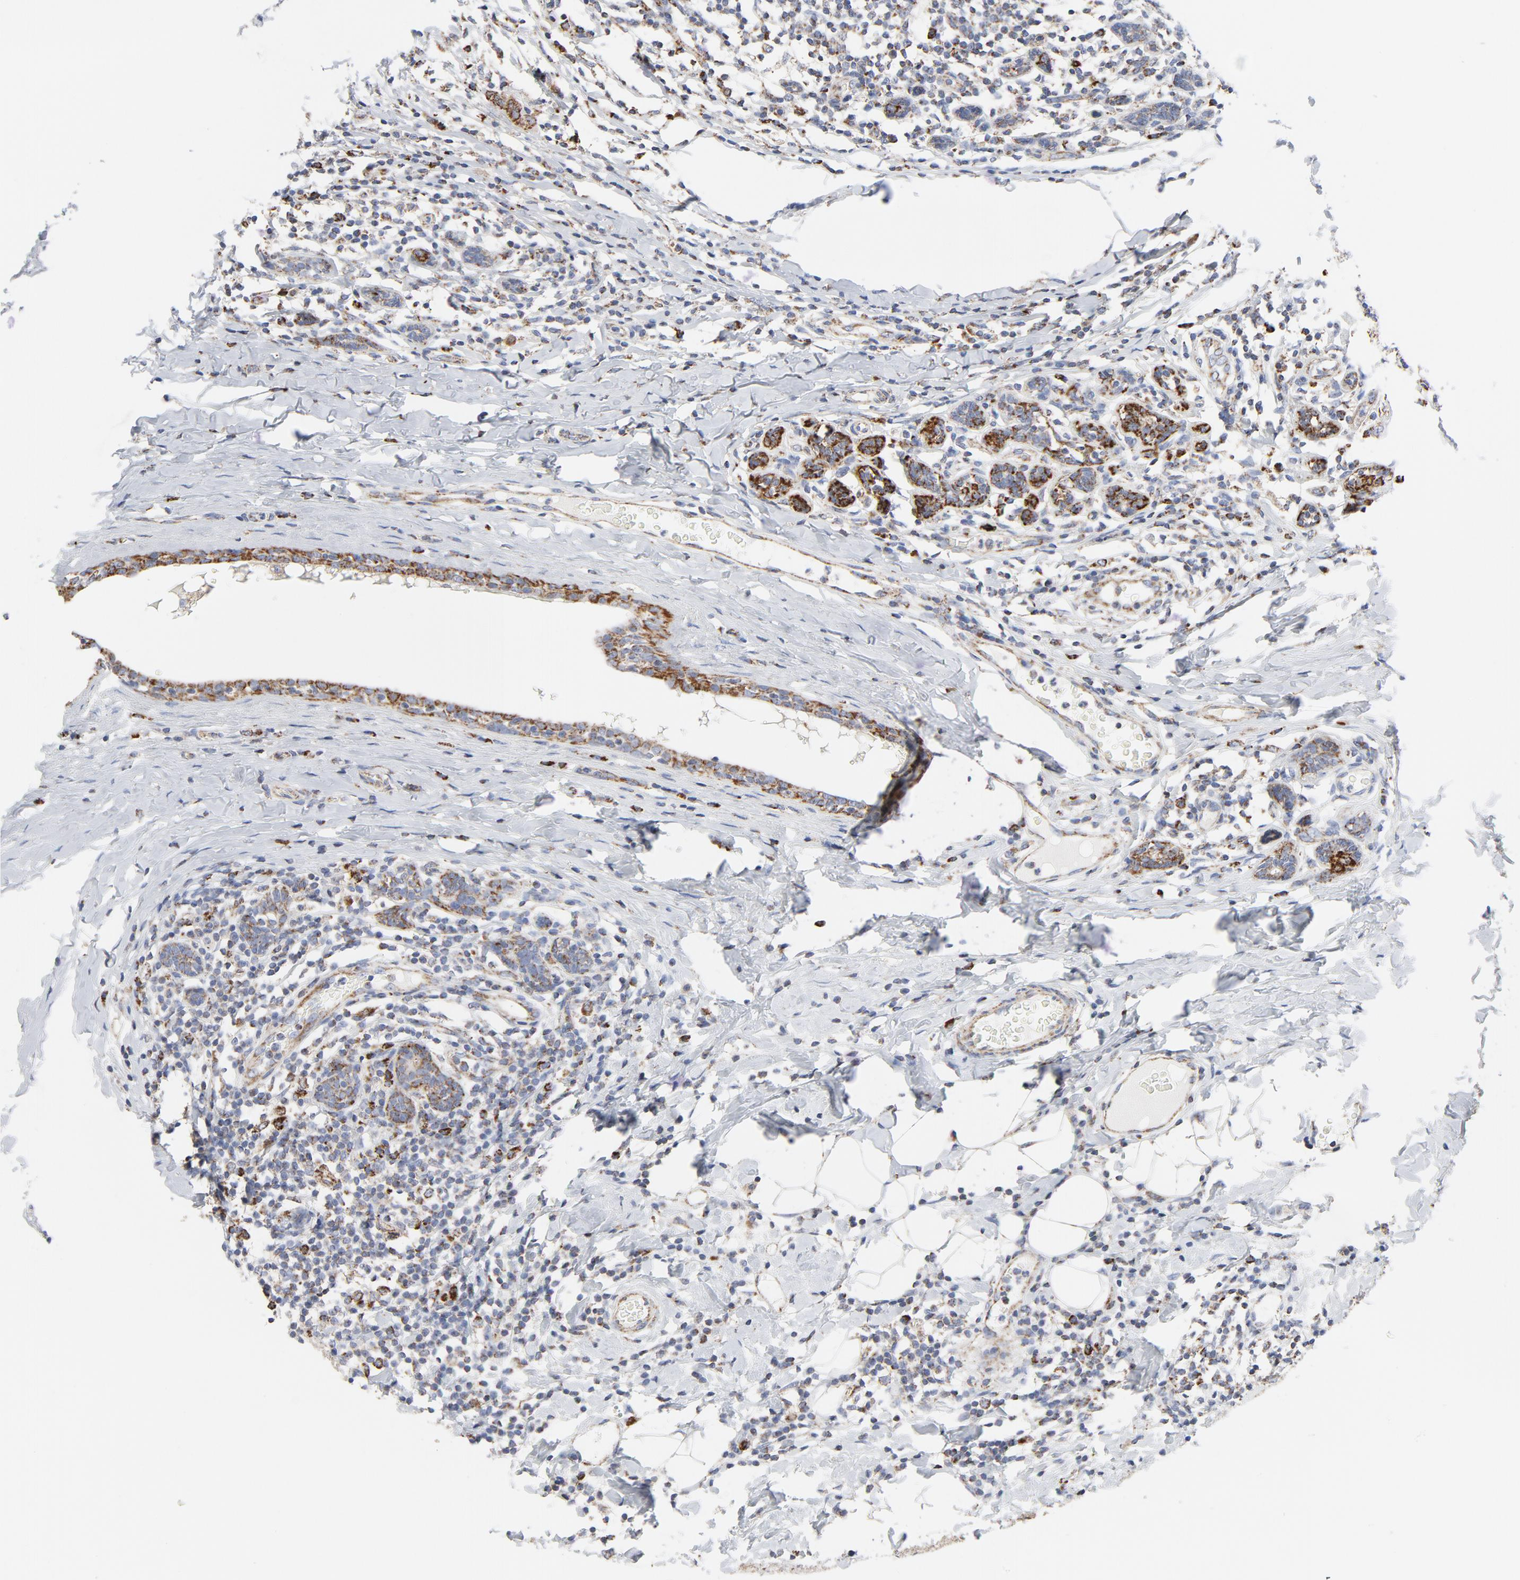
{"staining": {"intensity": "strong", "quantity": ">75%", "location": "cytoplasmic/membranous"}, "tissue": "breast cancer", "cell_type": "Tumor cells", "image_type": "cancer", "snomed": [{"axis": "morphology", "description": "Duct carcinoma"}, {"axis": "topography", "description": "Breast"}], "caption": "Protein staining of invasive ductal carcinoma (breast) tissue exhibits strong cytoplasmic/membranous expression in about >75% of tumor cells.", "gene": "CYCS", "patient": {"sex": "female", "age": 40}}